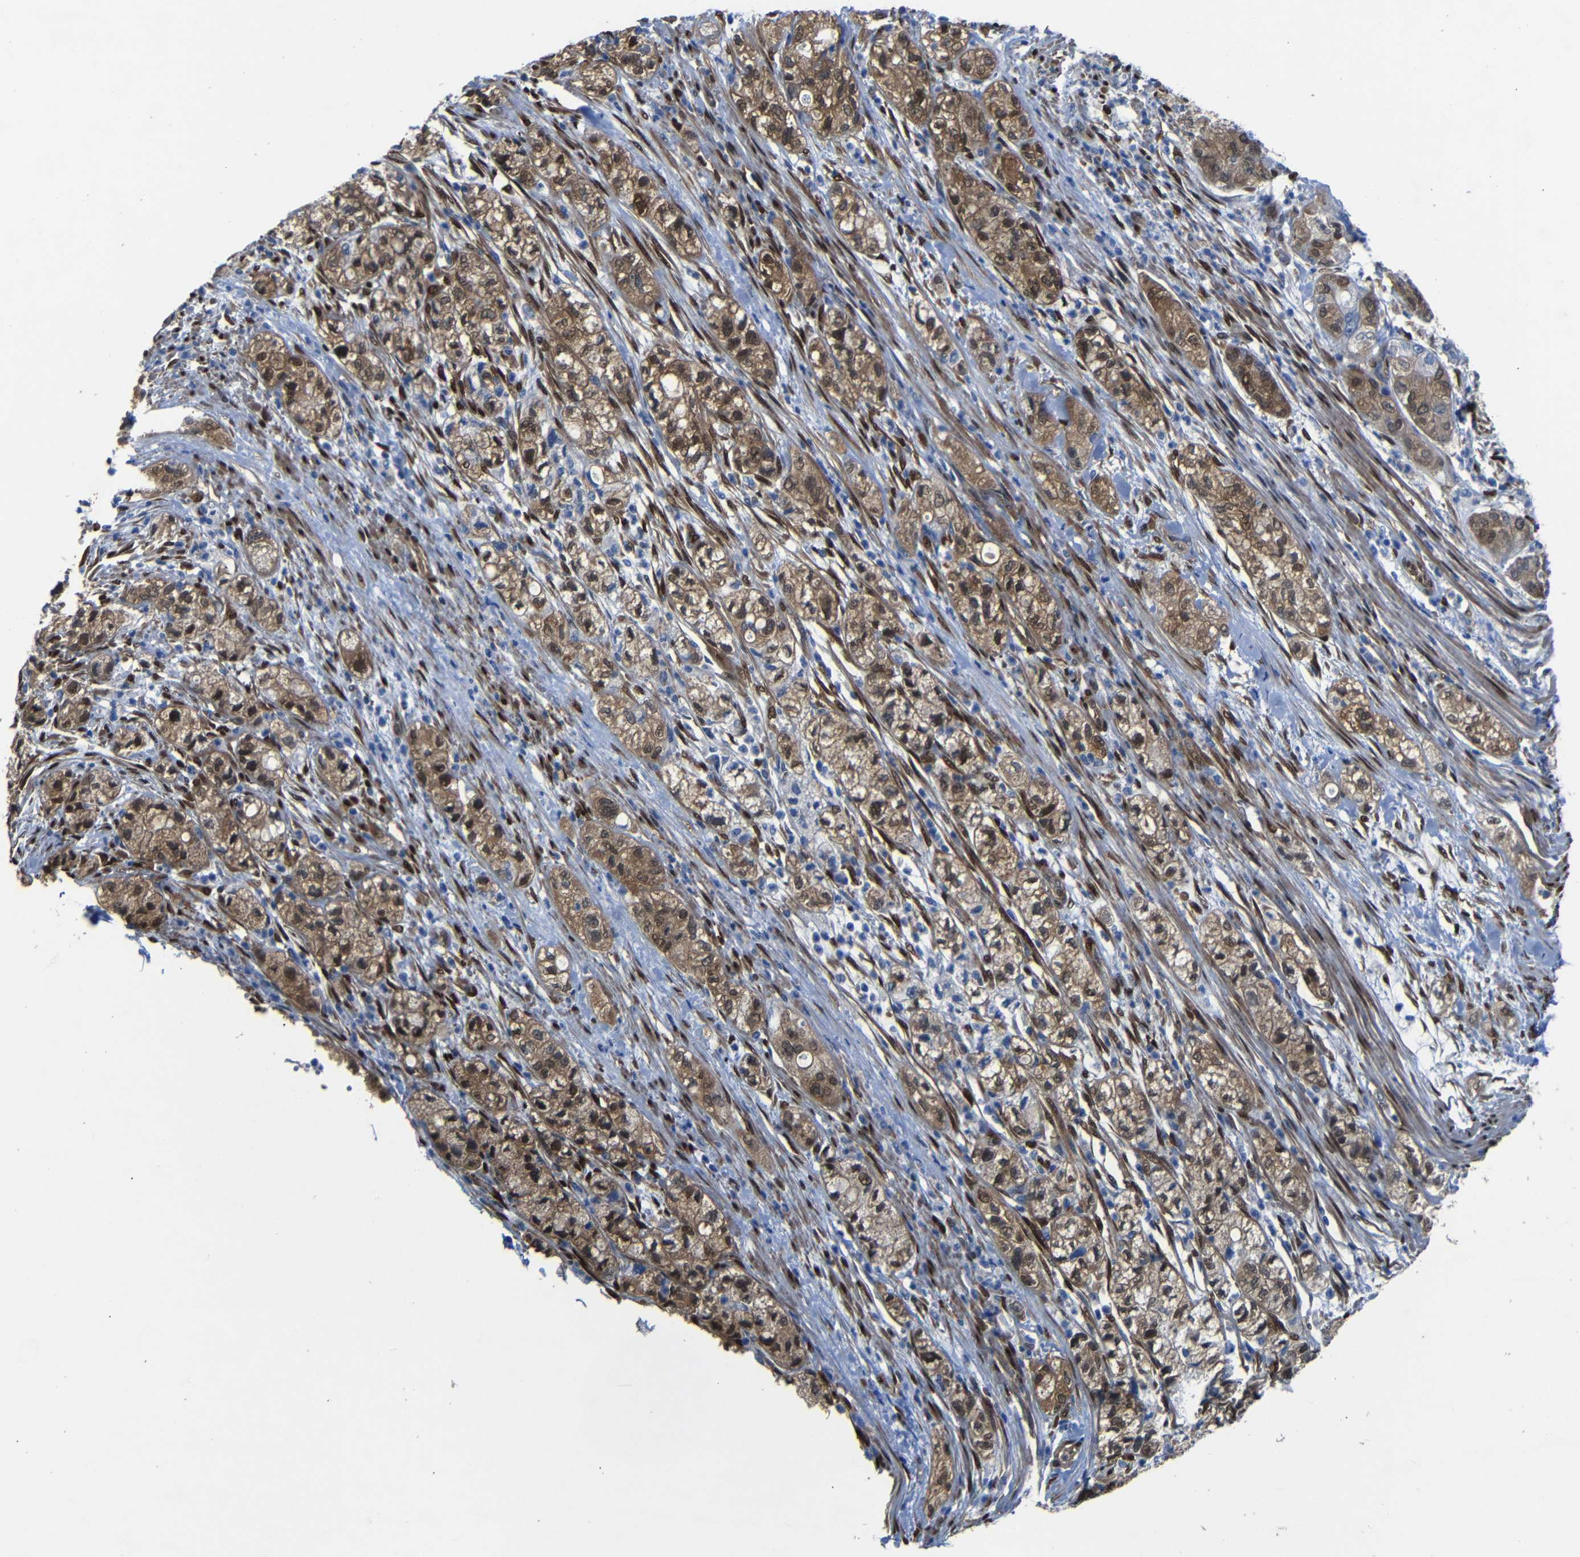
{"staining": {"intensity": "moderate", "quantity": ">75%", "location": "cytoplasmic/membranous,nuclear"}, "tissue": "pancreatic cancer", "cell_type": "Tumor cells", "image_type": "cancer", "snomed": [{"axis": "morphology", "description": "Adenocarcinoma, NOS"}, {"axis": "topography", "description": "Pancreas"}], "caption": "Tumor cells display medium levels of moderate cytoplasmic/membranous and nuclear expression in approximately >75% of cells in human pancreatic cancer (adenocarcinoma).", "gene": "YAP1", "patient": {"sex": "female", "age": 78}}